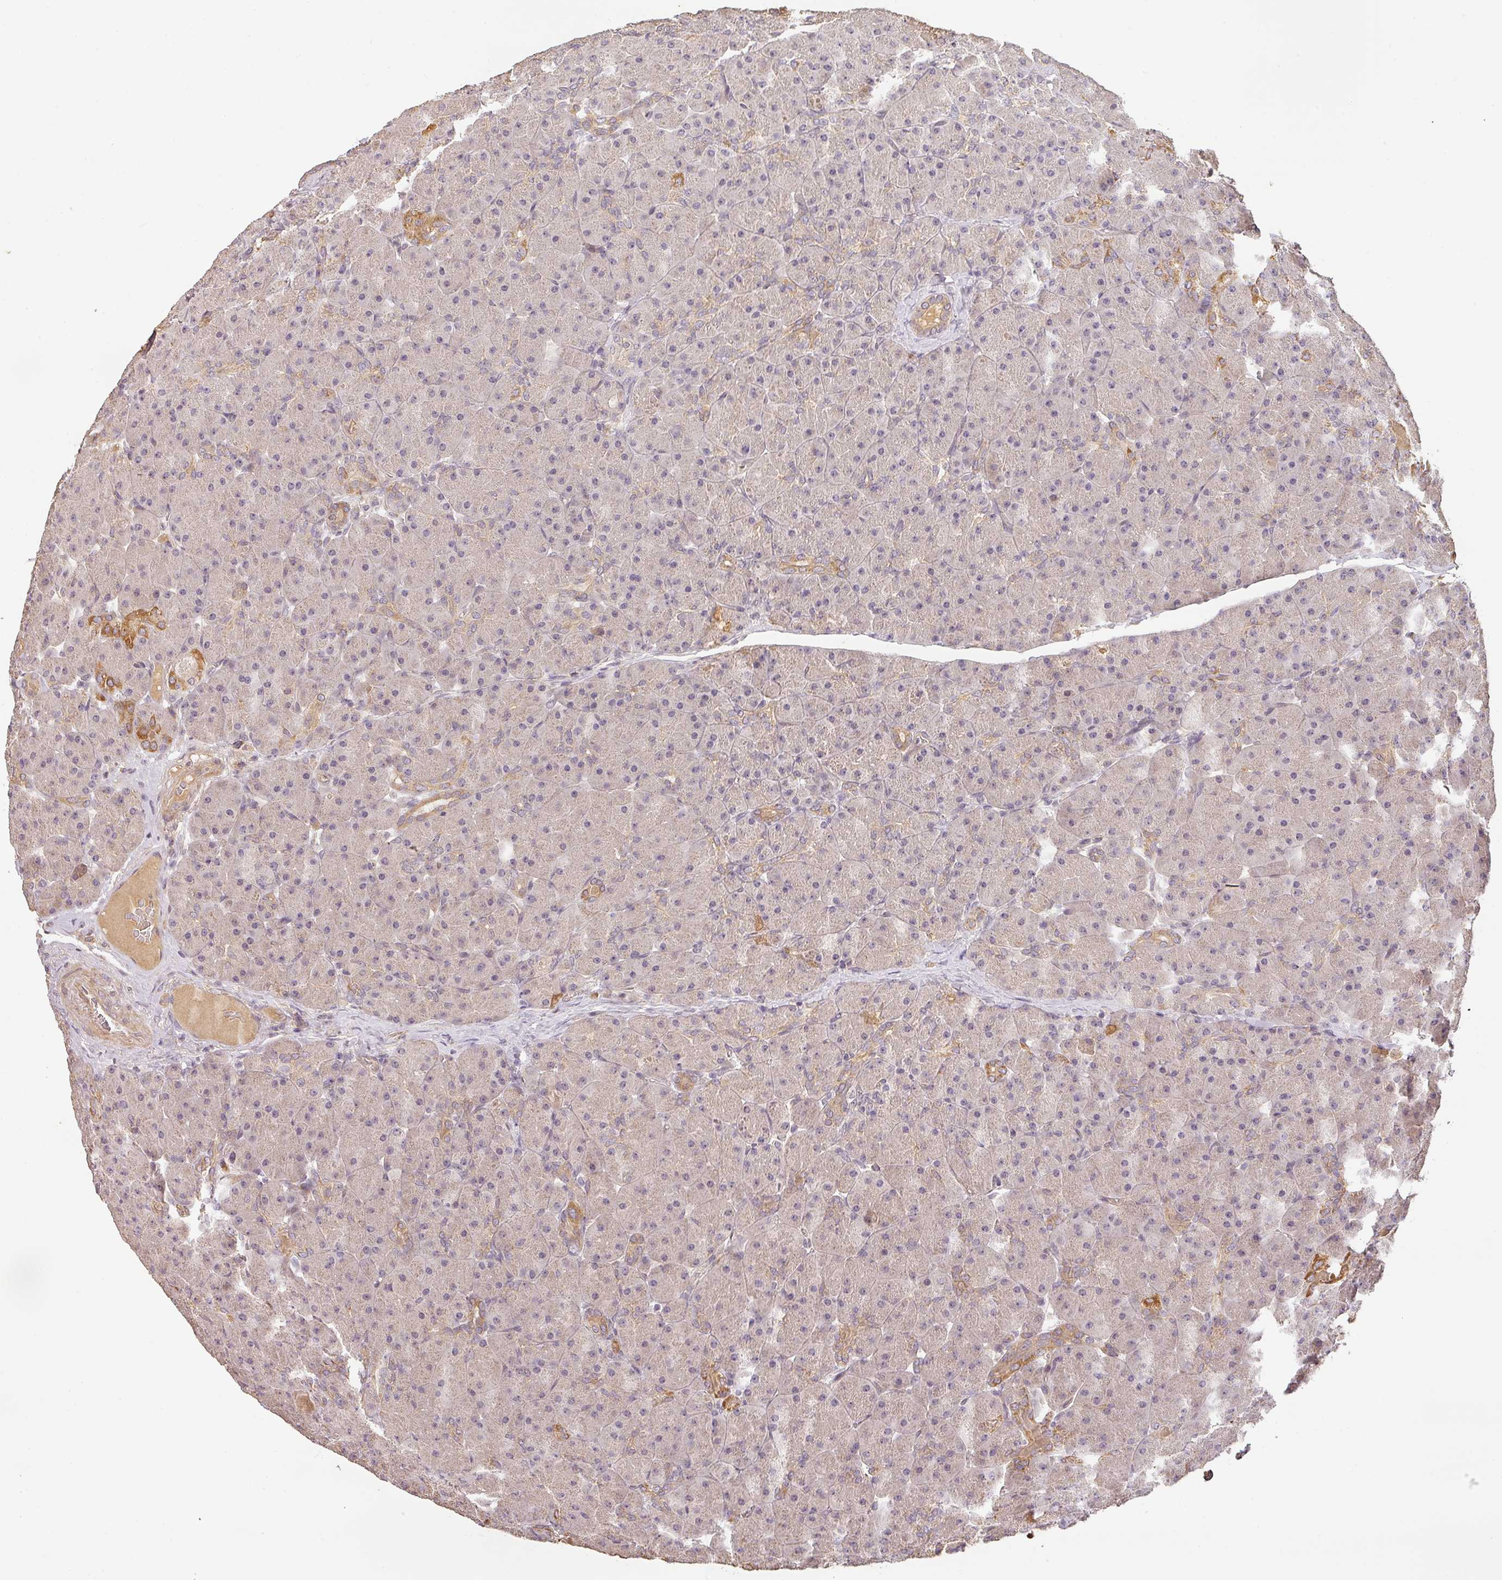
{"staining": {"intensity": "moderate", "quantity": "<25%", "location": "cytoplasmic/membranous"}, "tissue": "pancreas", "cell_type": "Exocrine glandular cells", "image_type": "normal", "snomed": [{"axis": "morphology", "description": "Normal tissue, NOS"}, {"axis": "topography", "description": "Pancreas"}], "caption": "IHC micrograph of normal pancreas: human pancreas stained using immunohistochemistry (IHC) demonstrates low levels of moderate protein expression localized specifically in the cytoplasmic/membranous of exocrine glandular cells, appearing as a cytoplasmic/membranous brown color.", "gene": "BPIFB3", "patient": {"sex": "male", "age": 66}}